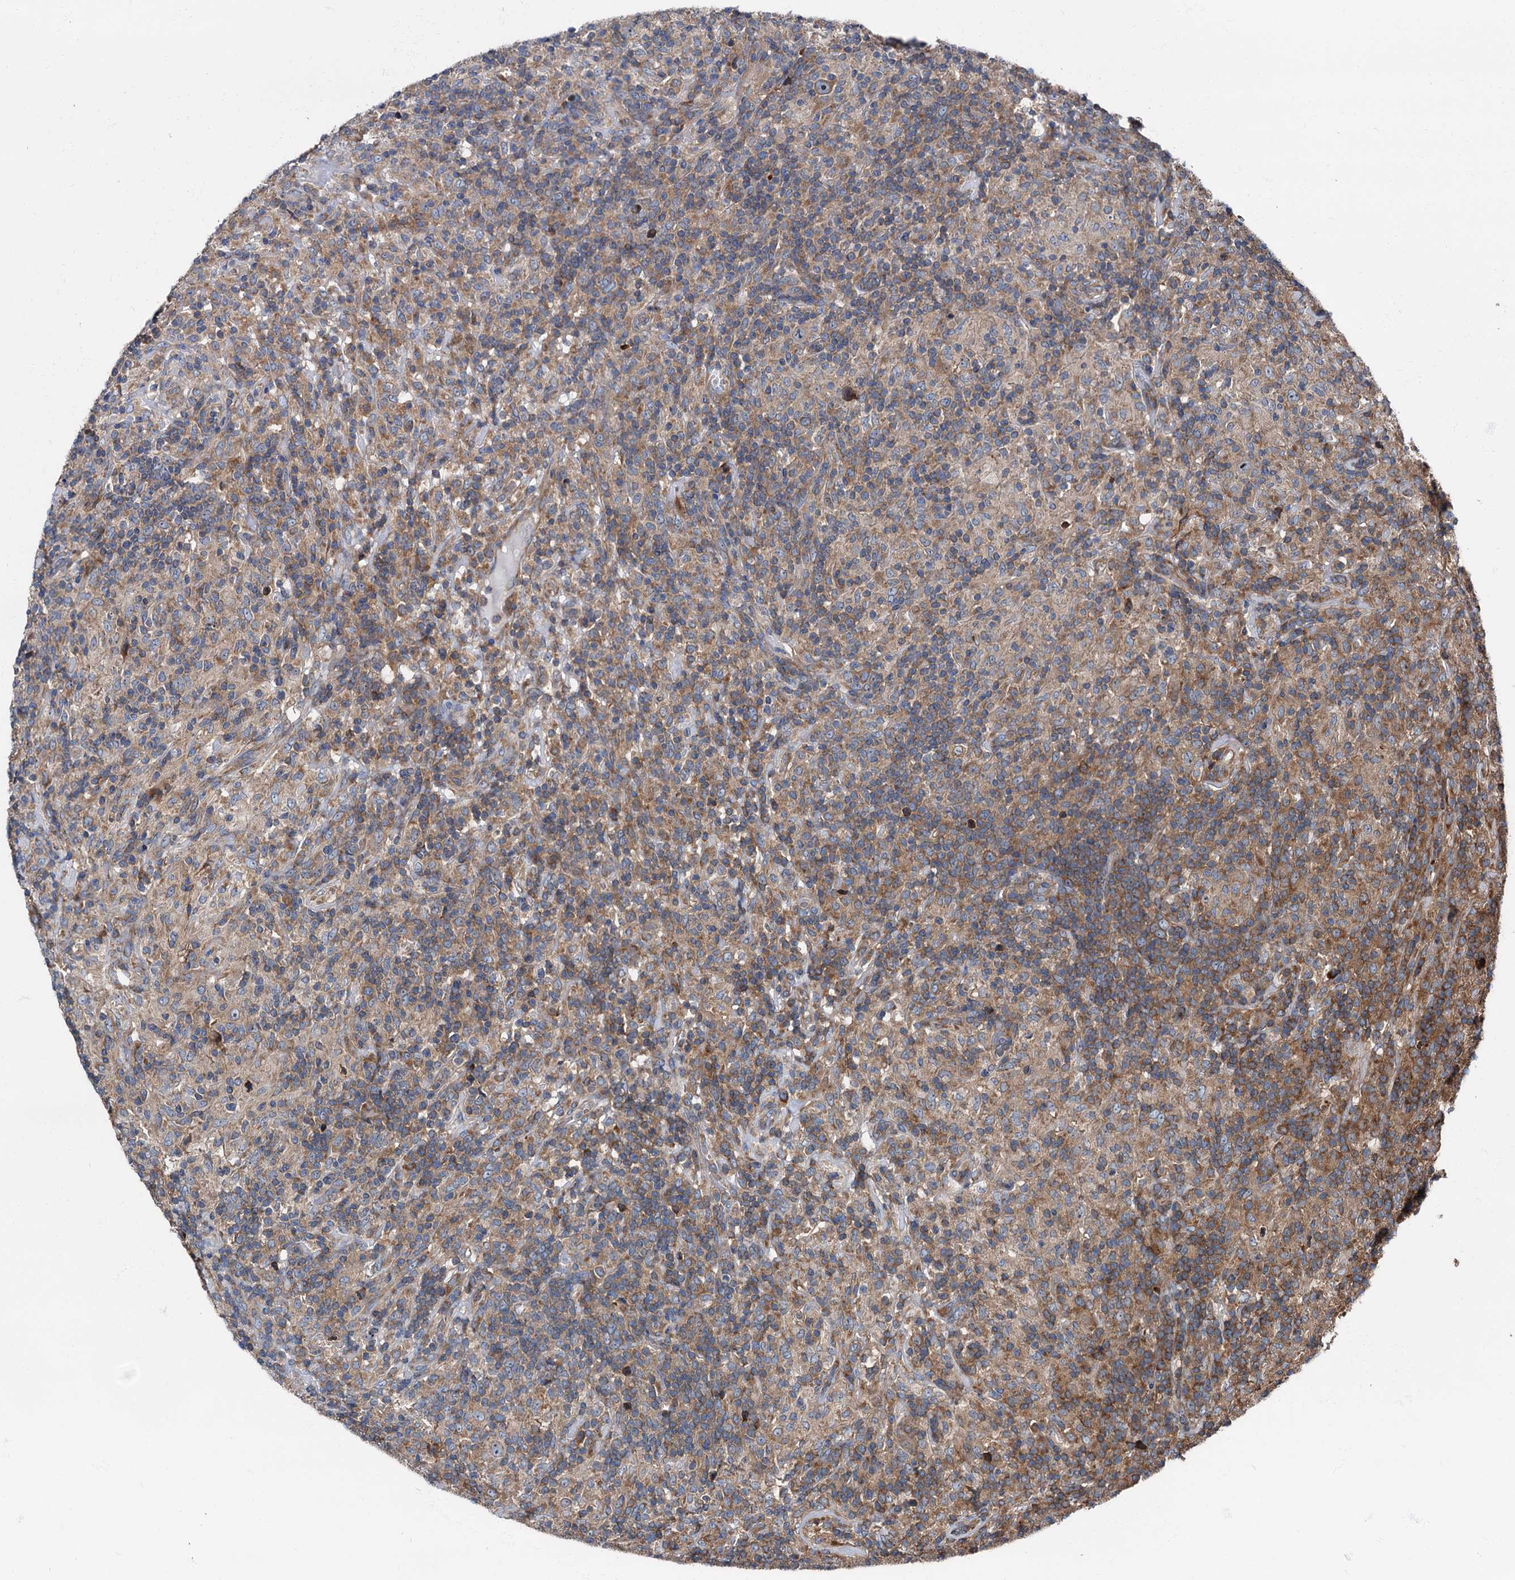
{"staining": {"intensity": "moderate", "quantity": "25%-75%", "location": "cytoplasmic/membranous"}, "tissue": "lymphoma", "cell_type": "Tumor cells", "image_type": "cancer", "snomed": [{"axis": "morphology", "description": "Hodgkin's disease, NOS"}, {"axis": "topography", "description": "Lymph node"}], "caption": "DAB immunohistochemical staining of human Hodgkin's disease shows moderate cytoplasmic/membranous protein expression in approximately 25%-75% of tumor cells.", "gene": "ATP2C1", "patient": {"sex": "male", "age": 70}}